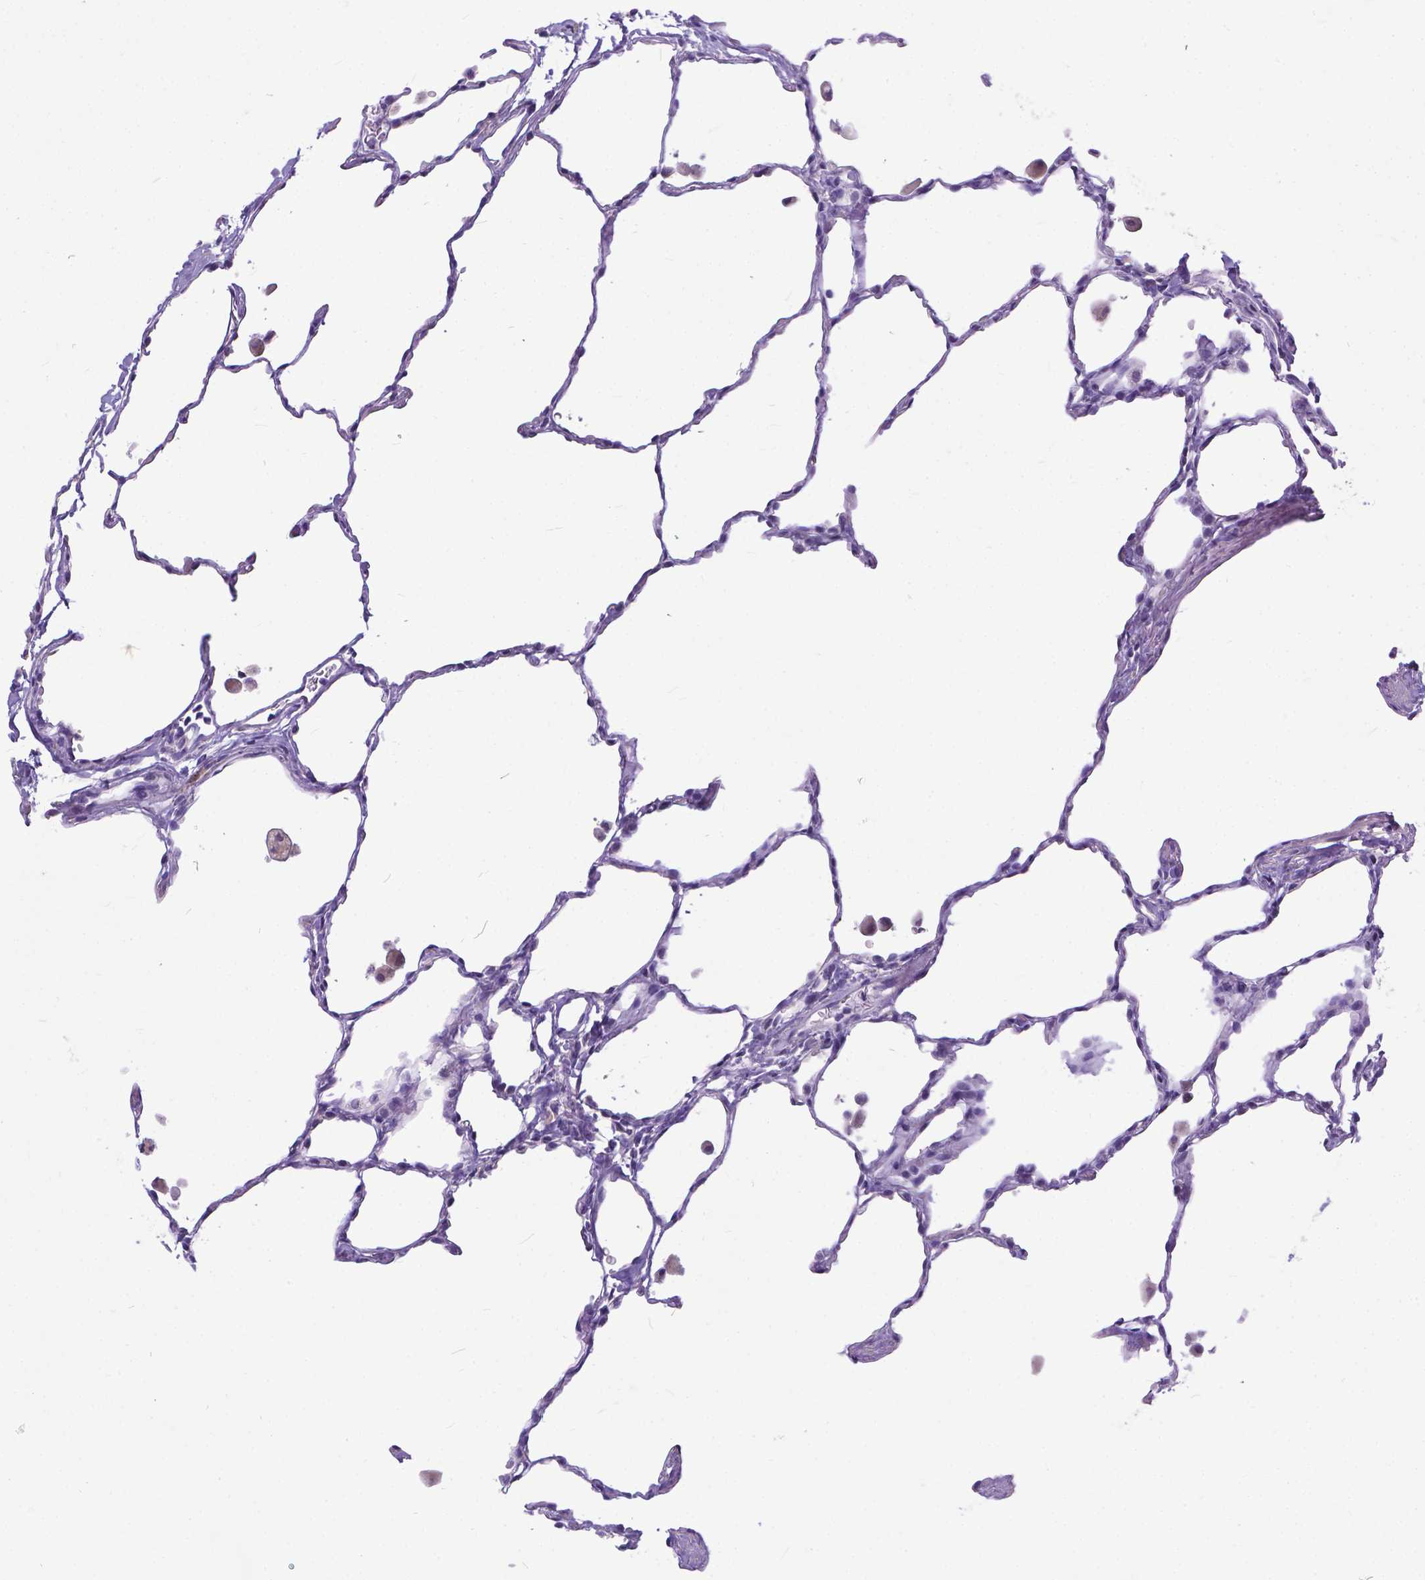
{"staining": {"intensity": "negative", "quantity": "none", "location": "none"}, "tissue": "lung", "cell_type": "Alveolar cells", "image_type": "normal", "snomed": [{"axis": "morphology", "description": "Normal tissue, NOS"}, {"axis": "topography", "description": "Lung"}], "caption": "The micrograph reveals no significant staining in alveolar cells of lung. Brightfield microscopy of immunohistochemistry (IHC) stained with DAB (3,3'-diaminobenzidine) (brown) and hematoxylin (blue), captured at high magnification.", "gene": "TTLL6", "patient": {"sex": "female", "age": 47}}